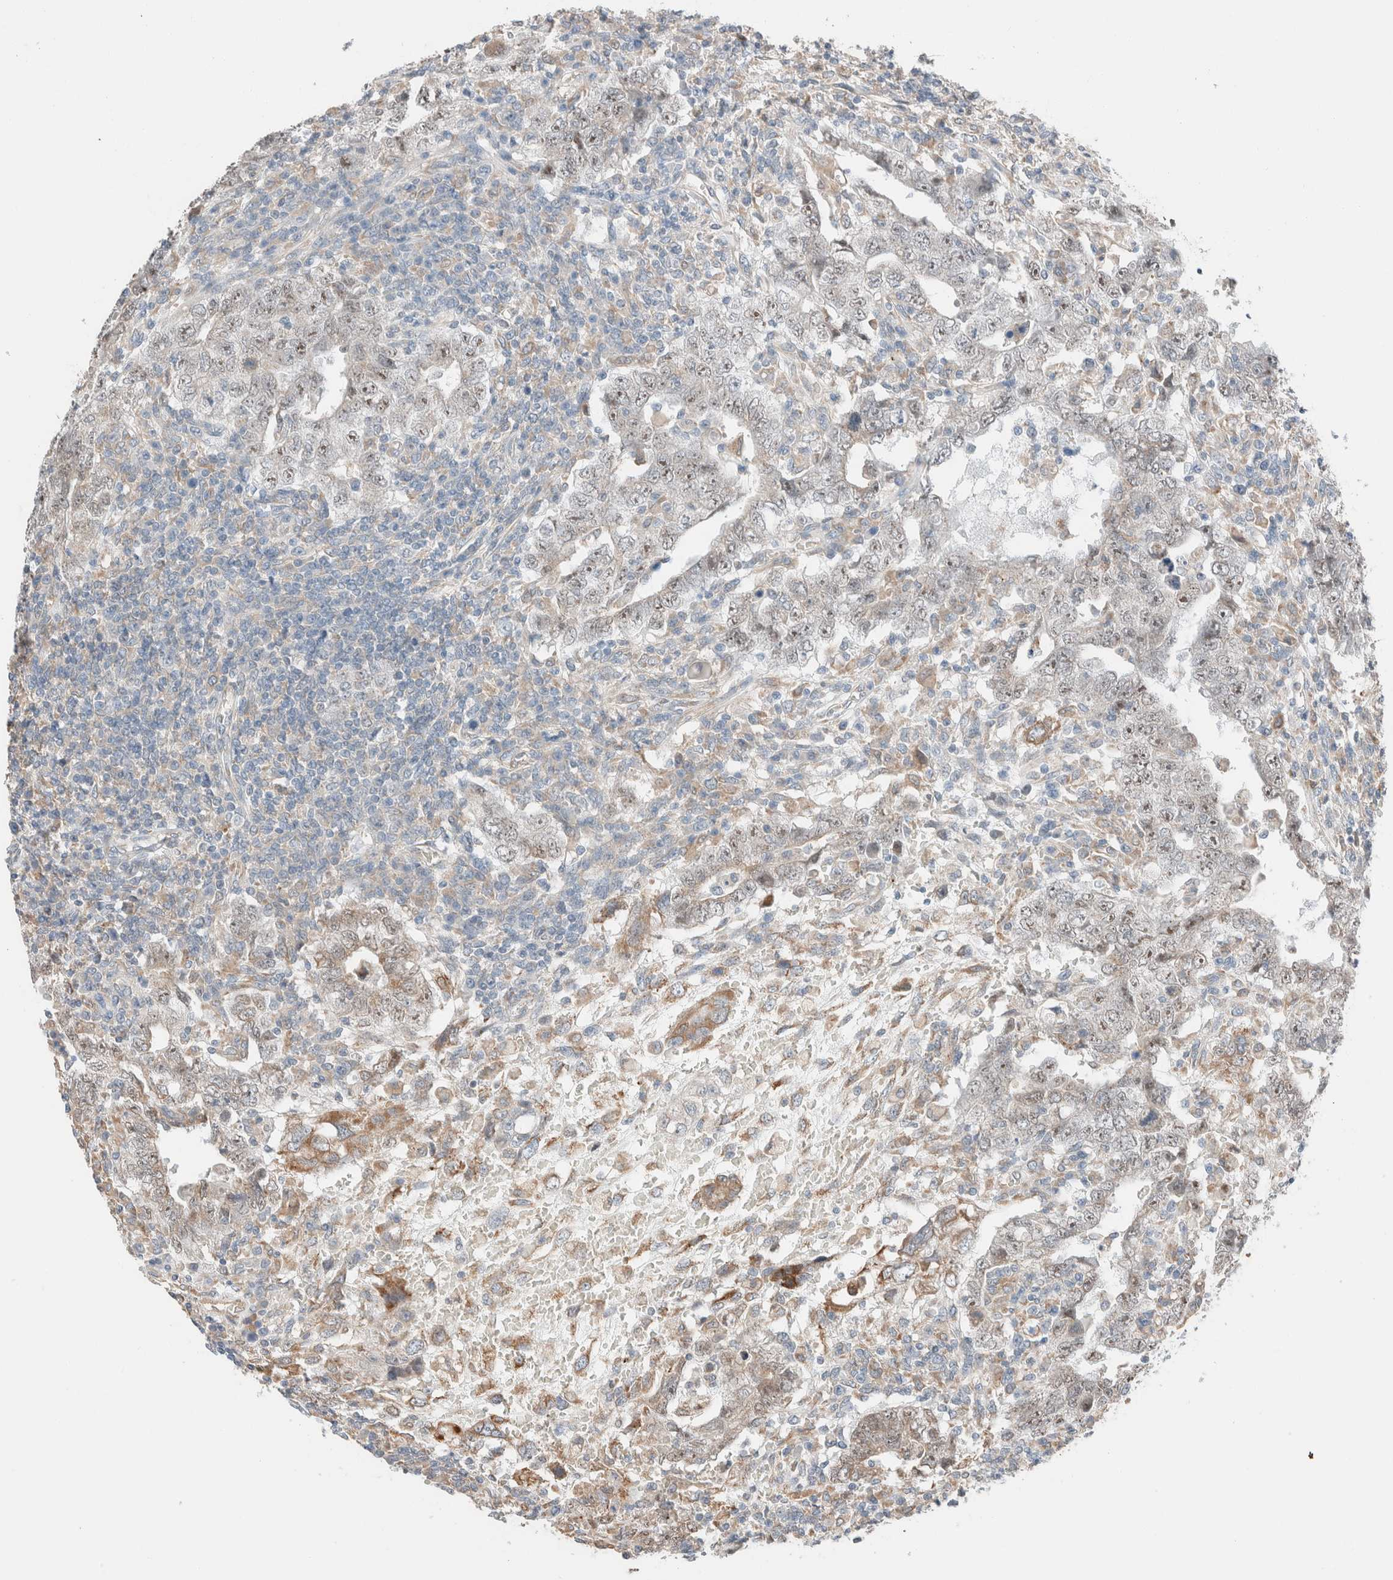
{"staining": {"intensity": "weak", "quantity": "25%-75%", "location": "cytoplasmic/membranous,nuclear"}, "tissue": "testis cancer", "cell_type": "Tumor cells", "image_type": "cancer", "snomed": [{"axis": "morphology", "description": "Carcinoma, Embryonal, NOS"}, {"axis": "topography", "description": "Testis"}], "caption": "High-magnification brightfield microscopy of testis embryonal carcinoma stained with DAB (3,3'-diaminobenzidine) (brown) and counterstained with hematoxylin (blue). tumor cells exhibit weak cytoplasmic/membranous and nuclear positivity is identified in approximately25%-75% of cells.", "gene": "PCM1", "patient": {"sex": "male", "age": 26}}